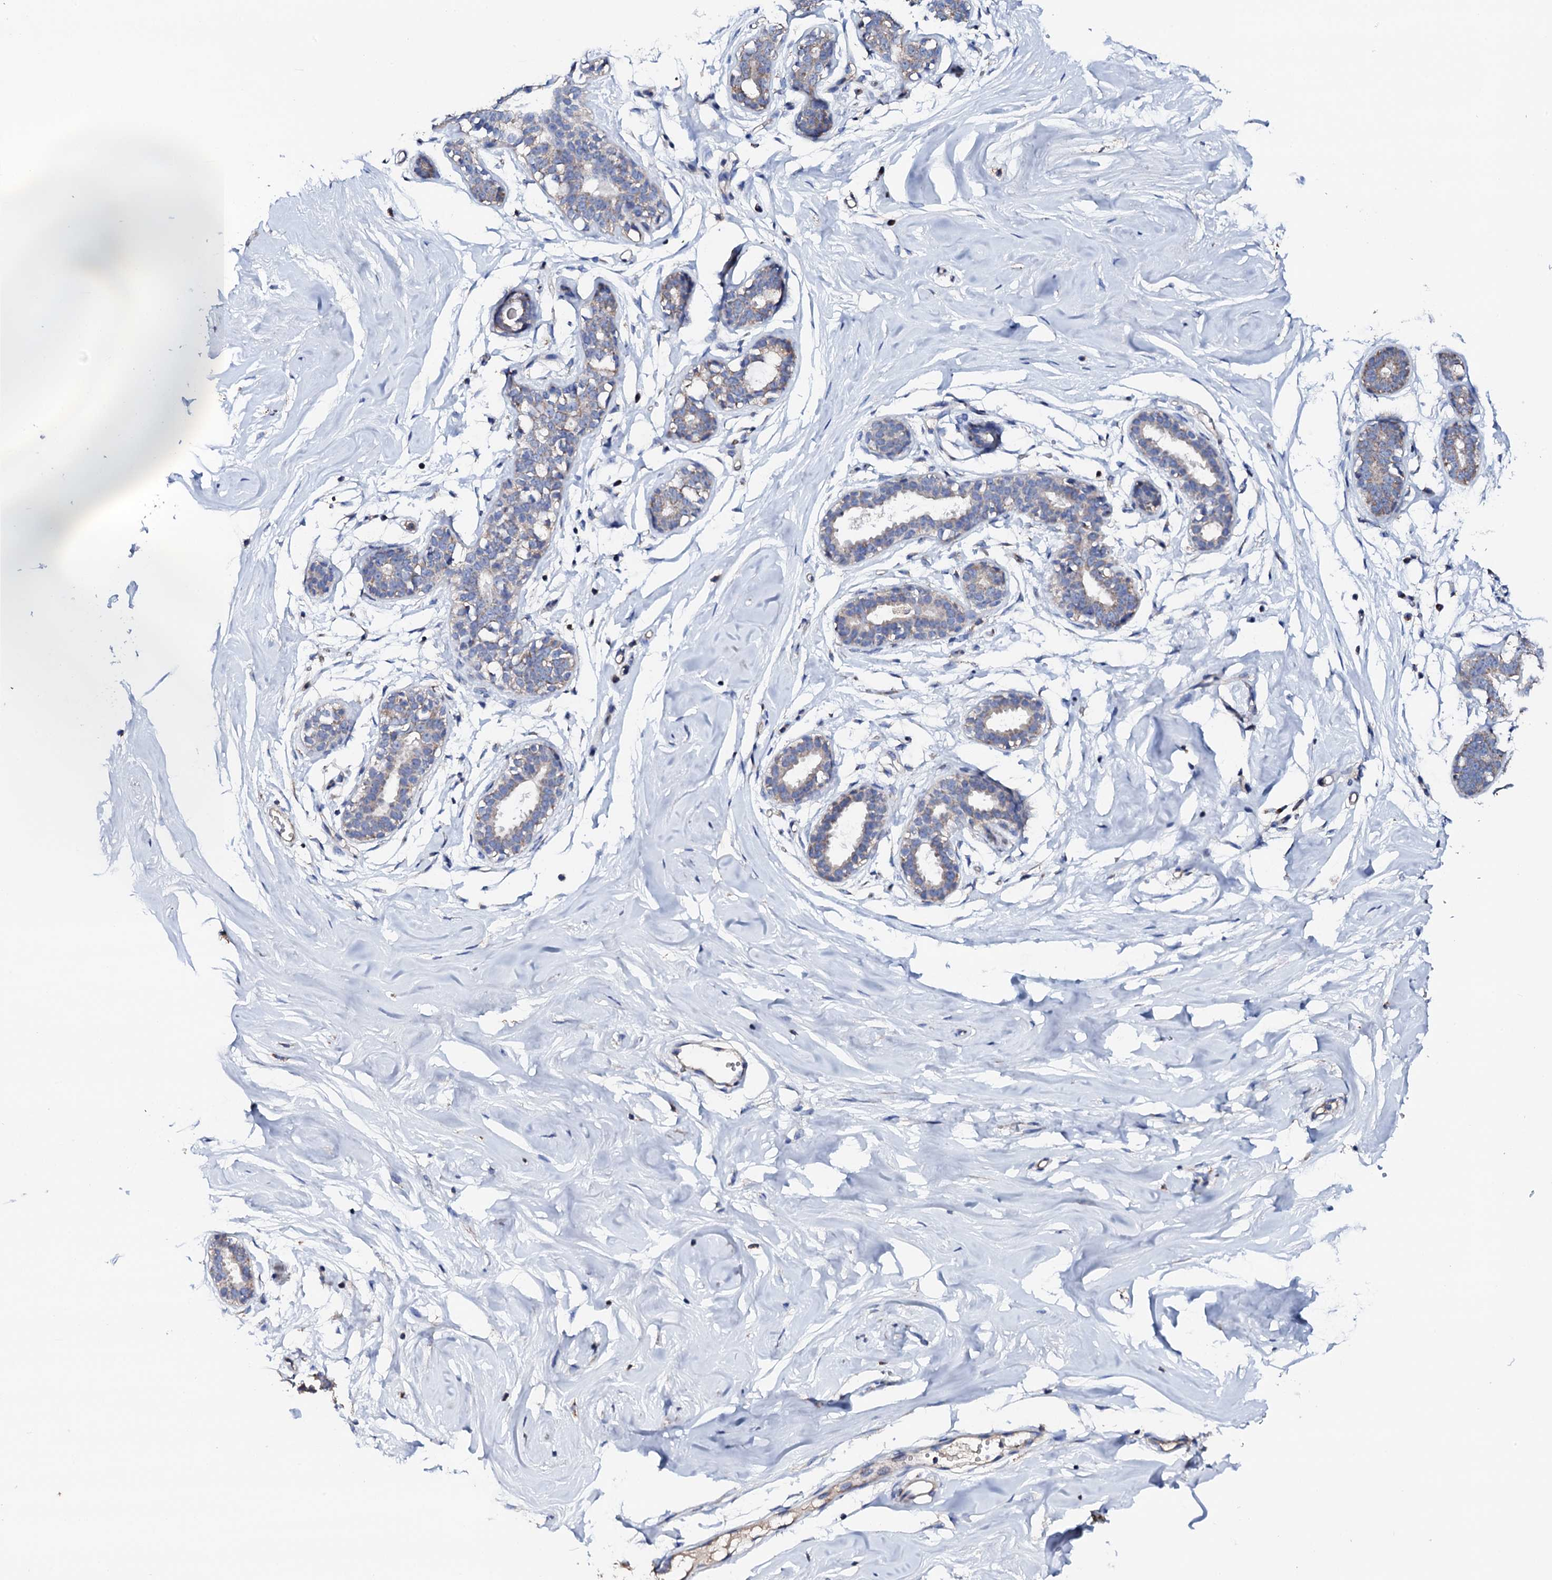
{"staining": {"intensity": "moderate", "quantity": "<25%", "location": "cytoplasmic/membranous"}, "tissue": "breast", "cell_type": "Adipocytes", "image_type": "normal", "snomed": [{"axis": "morphology", "description": "Normal tissue, NOS"}, {"axis": "morphology", "description": "Adenoma, NOS"}, {"axis": "topography", "description": "Breast"}], "caption": "Immunohistochemical staining of benign breast exhibits <25% levels of moderate cytoplasmic/membranous protein expression in about <25% of adipocytes. The staining was performed using DAB (3,3'-diaminobenzidine), with brown indicating positive protein expression. Nuclei are stained blue with hematoxylin.", "gene": "TCAF2C", "patient": {"sex": "female", "age": 23}}